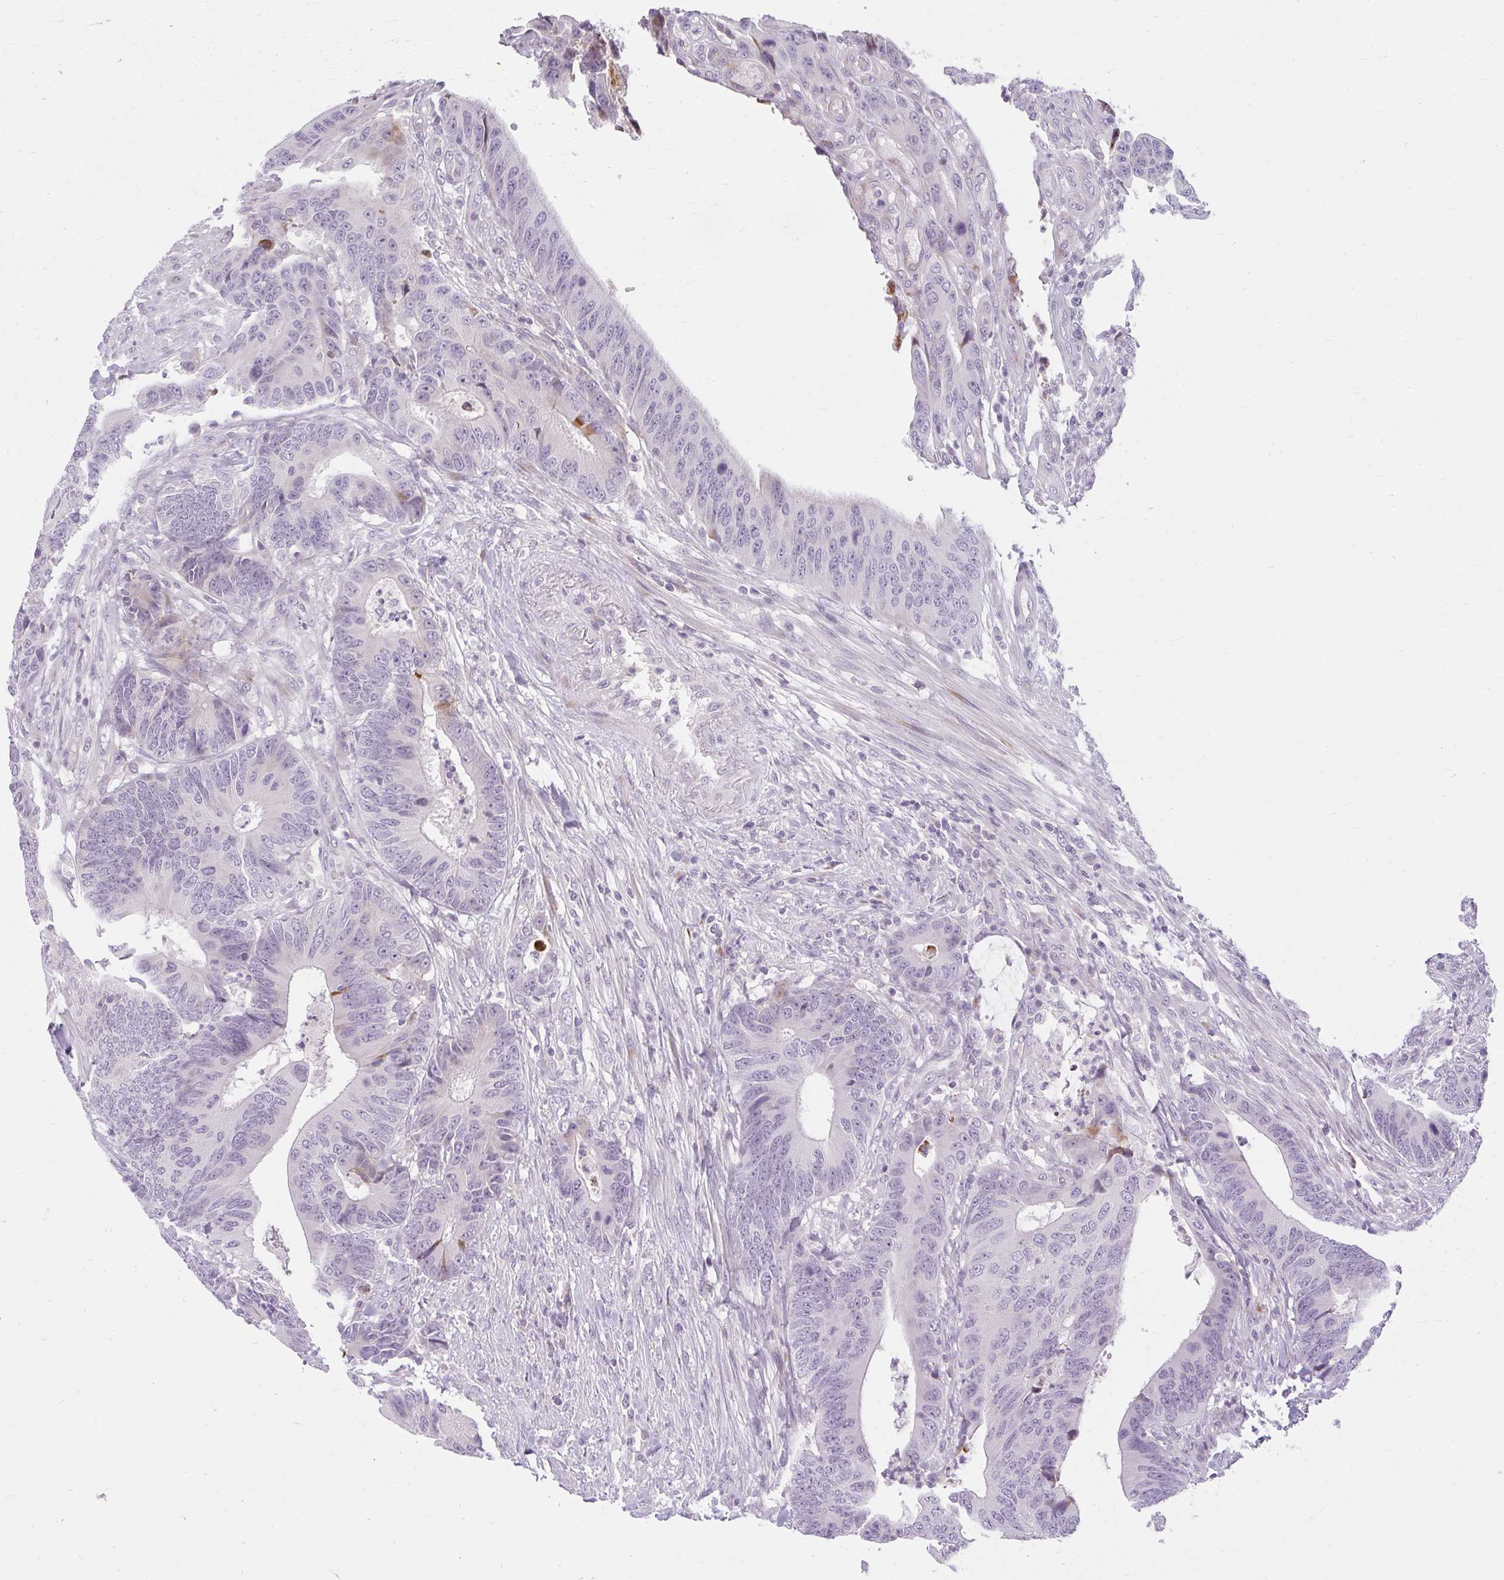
{"staining": {"intensity": "negative", "quantity": "none", "location": "none"}, "tissue": "colorectal cancer", "cell_type": "Tumor cells", "image_type": "cancer", "snomed": [{"axis": "morphology", "description": "Adenocarcinoma, NOS"}, {"axis": "topography", "description": "Colon"}], "caption": "The IHC photomicrograph has no significant positivity in tumor cells of colorectal adenocarcinoma tissue. Brightfield microscopy of immunohistochemistry stained with DAB (3,3'-diaminobenzidine) (brown) and hematoxylin (blue), captured at high magnification.", "gene": "ZFYVE26", "patient": {"sex": "male", "age": 87}}